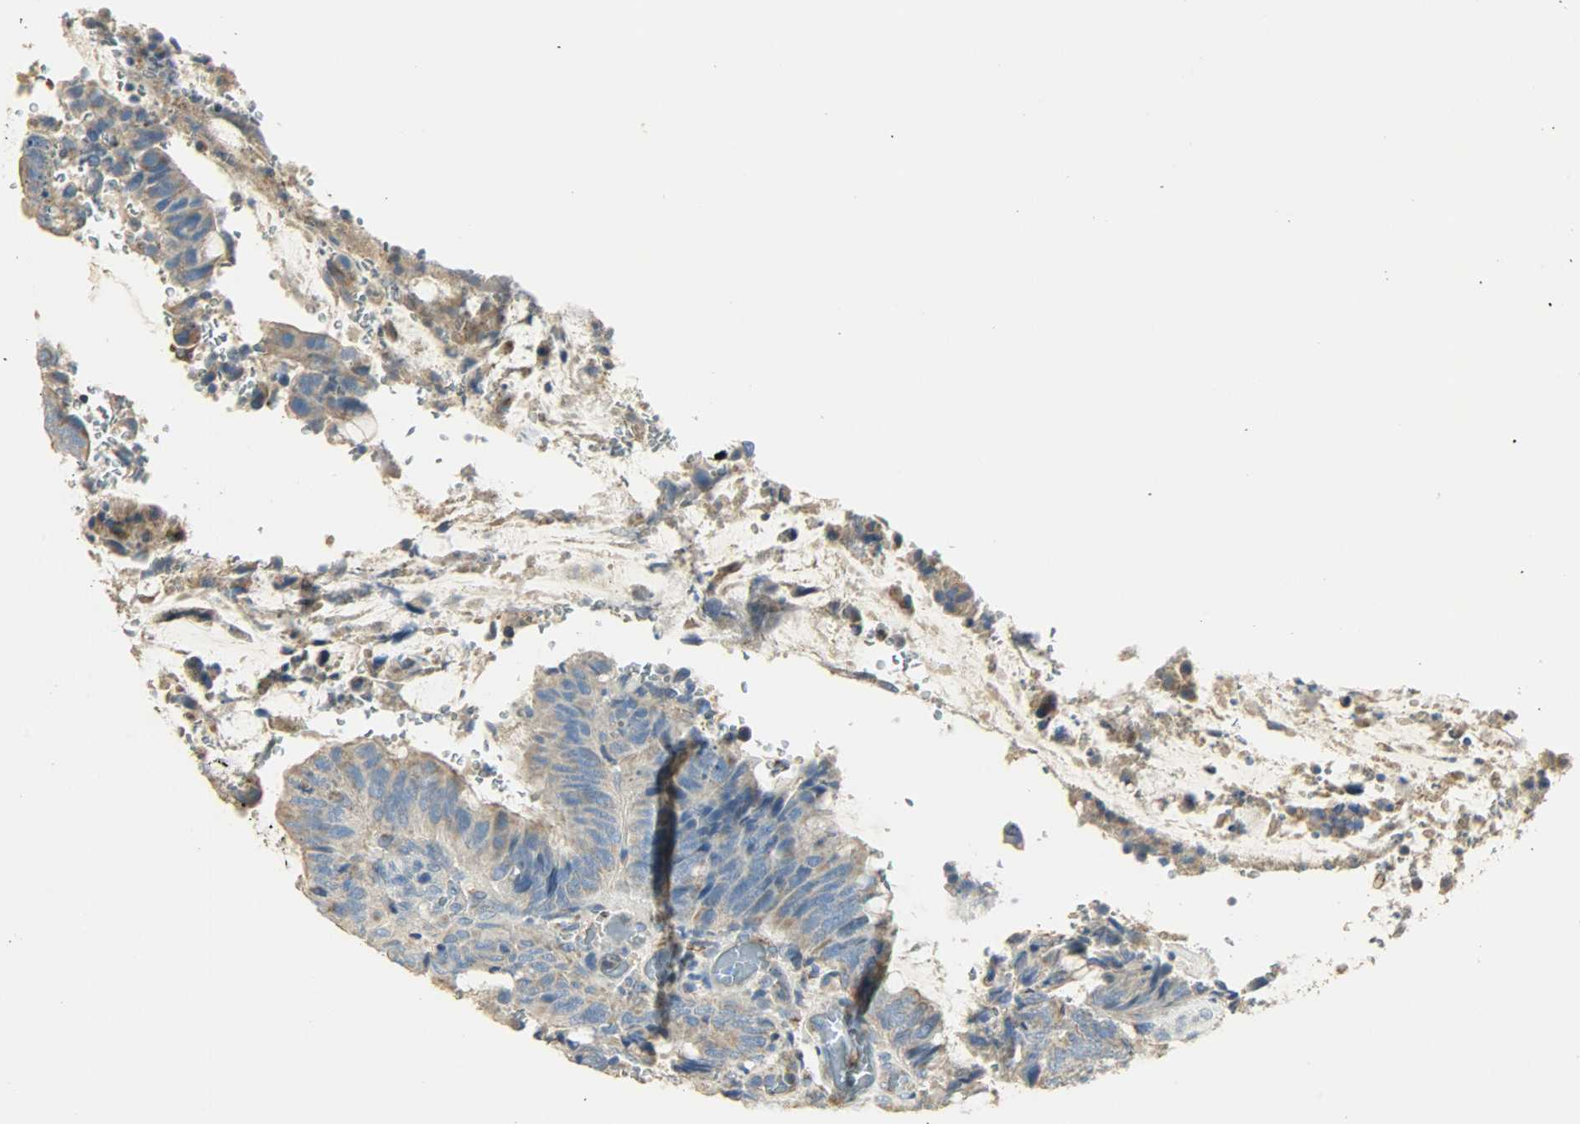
{"staining": {"intensity": "moderate", "quantity": ">75%", "location": "cytoplasmic/membranous"}, "tissue": "colorectal cancer", "cell_type": "Tumor cells", "image_type": "cancer", "snomed": [{"axis": "morphology", "description": "Normal tissue, NOS"}, {"axis": "morphology", "description": "Adenocarcinoma, NOS"}, {"axis": "topography", "description": "Rectum"}, {"axis": "topography", "description": "Peripheral nerve tissue"}], "caption": "The micrograph reveals staining of colorectal cancer (adenocarcinoma), revealing moderate cytoplasmic/membranous protein staining (brown color) within tumor cells.", "gene": "NNT", "patient": {"sex": "male", "age": 92}}